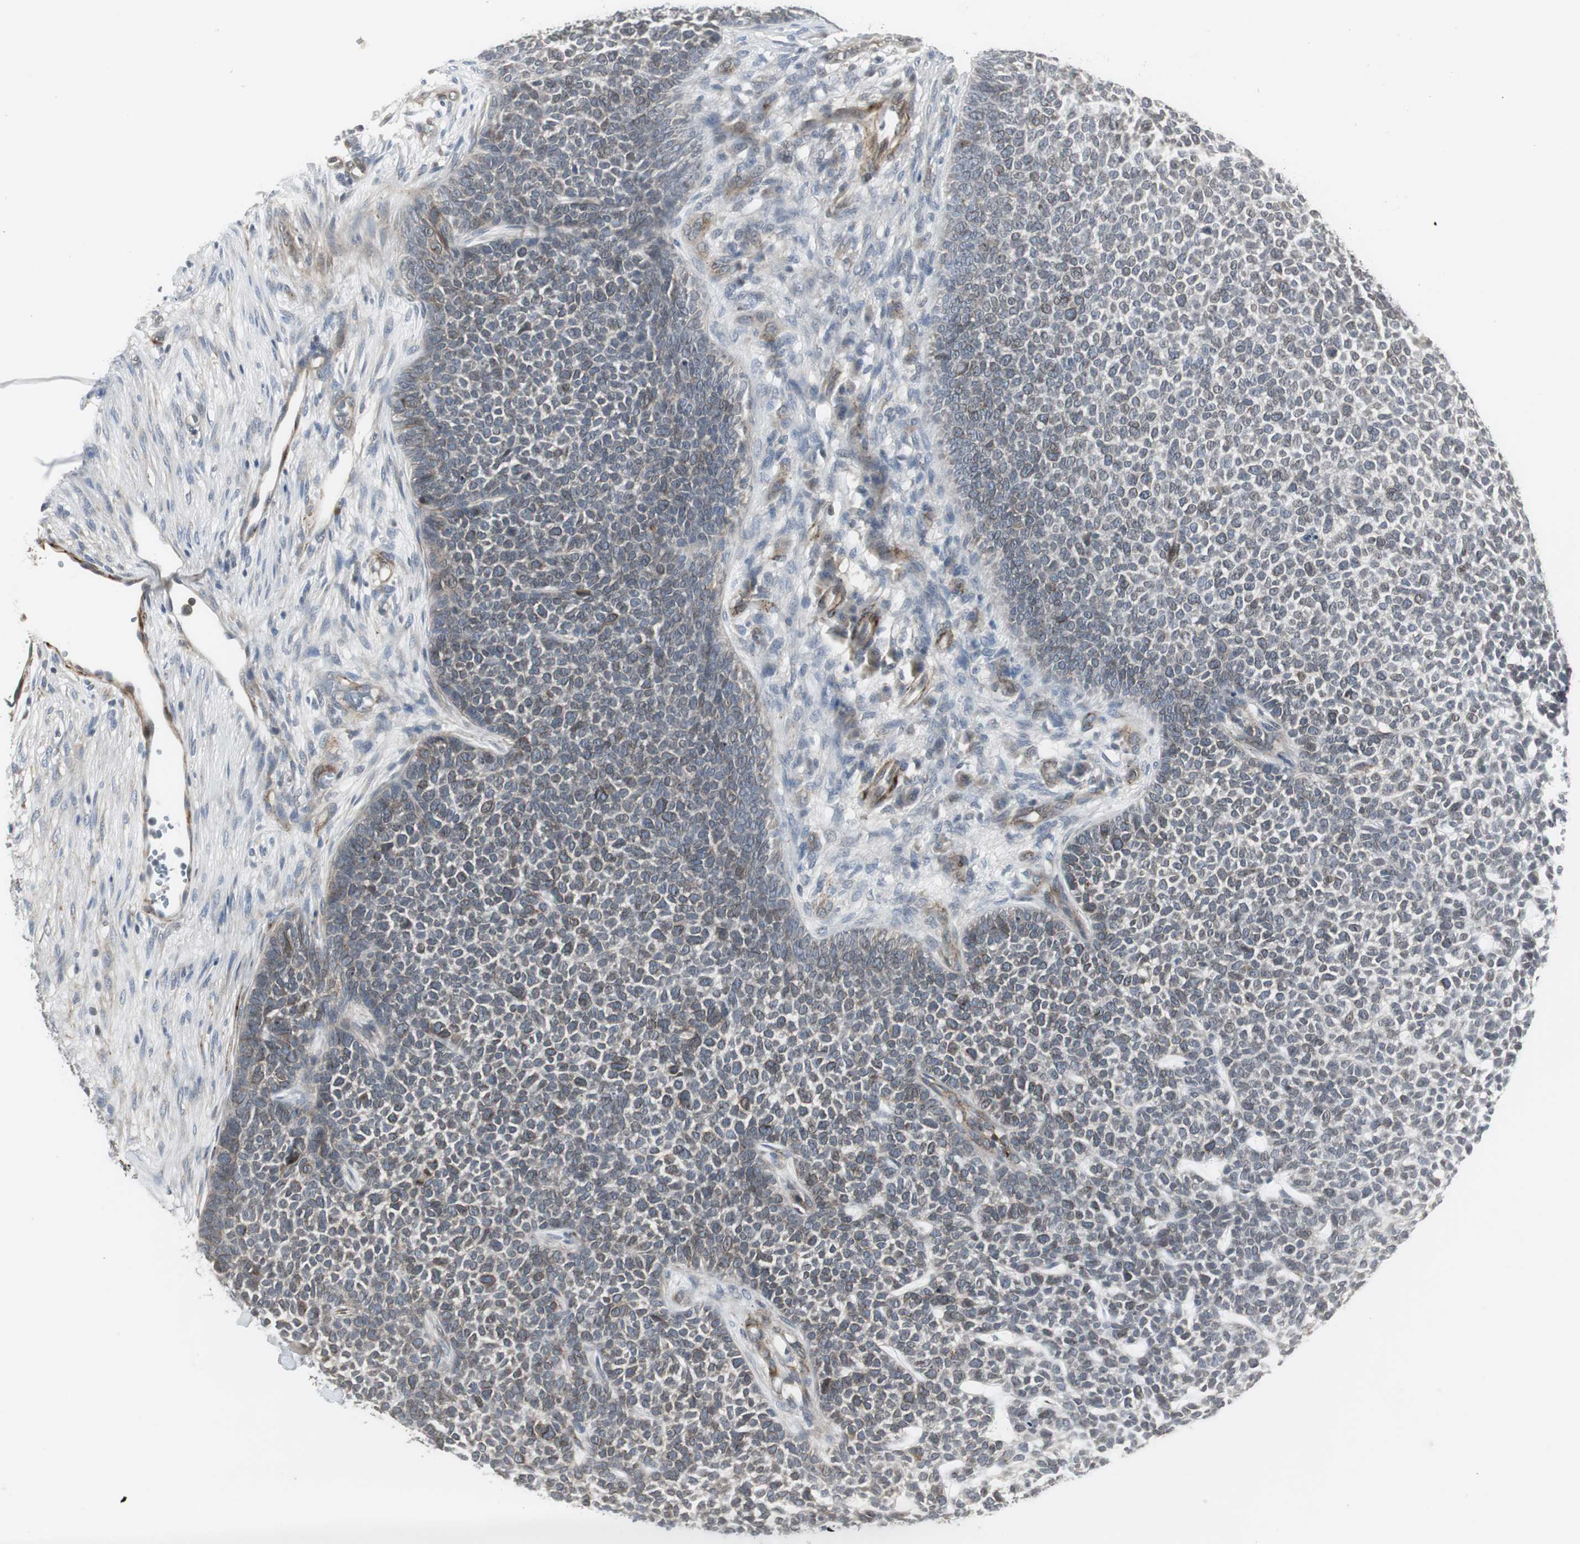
{"staining": {"intensity": "weak", "quantity": "<25%", "location": "cytoplasmic/membranous"}, "tissue": "skin cancer", "cell_type": "Tumor cells", "image_type": "cancer", "snomed": [{"axis": "morphology", "description": "Basal cell carcinoma"}, {"axis": "topography", "description": "Skin"}], "caption": "Immunohistochemical staining of skin cancer (basal cell carcinoma) reveals no significant expression in tumor cells.", "gene": "SCYL3", "patient": {"sex": "female", "age": 84}}